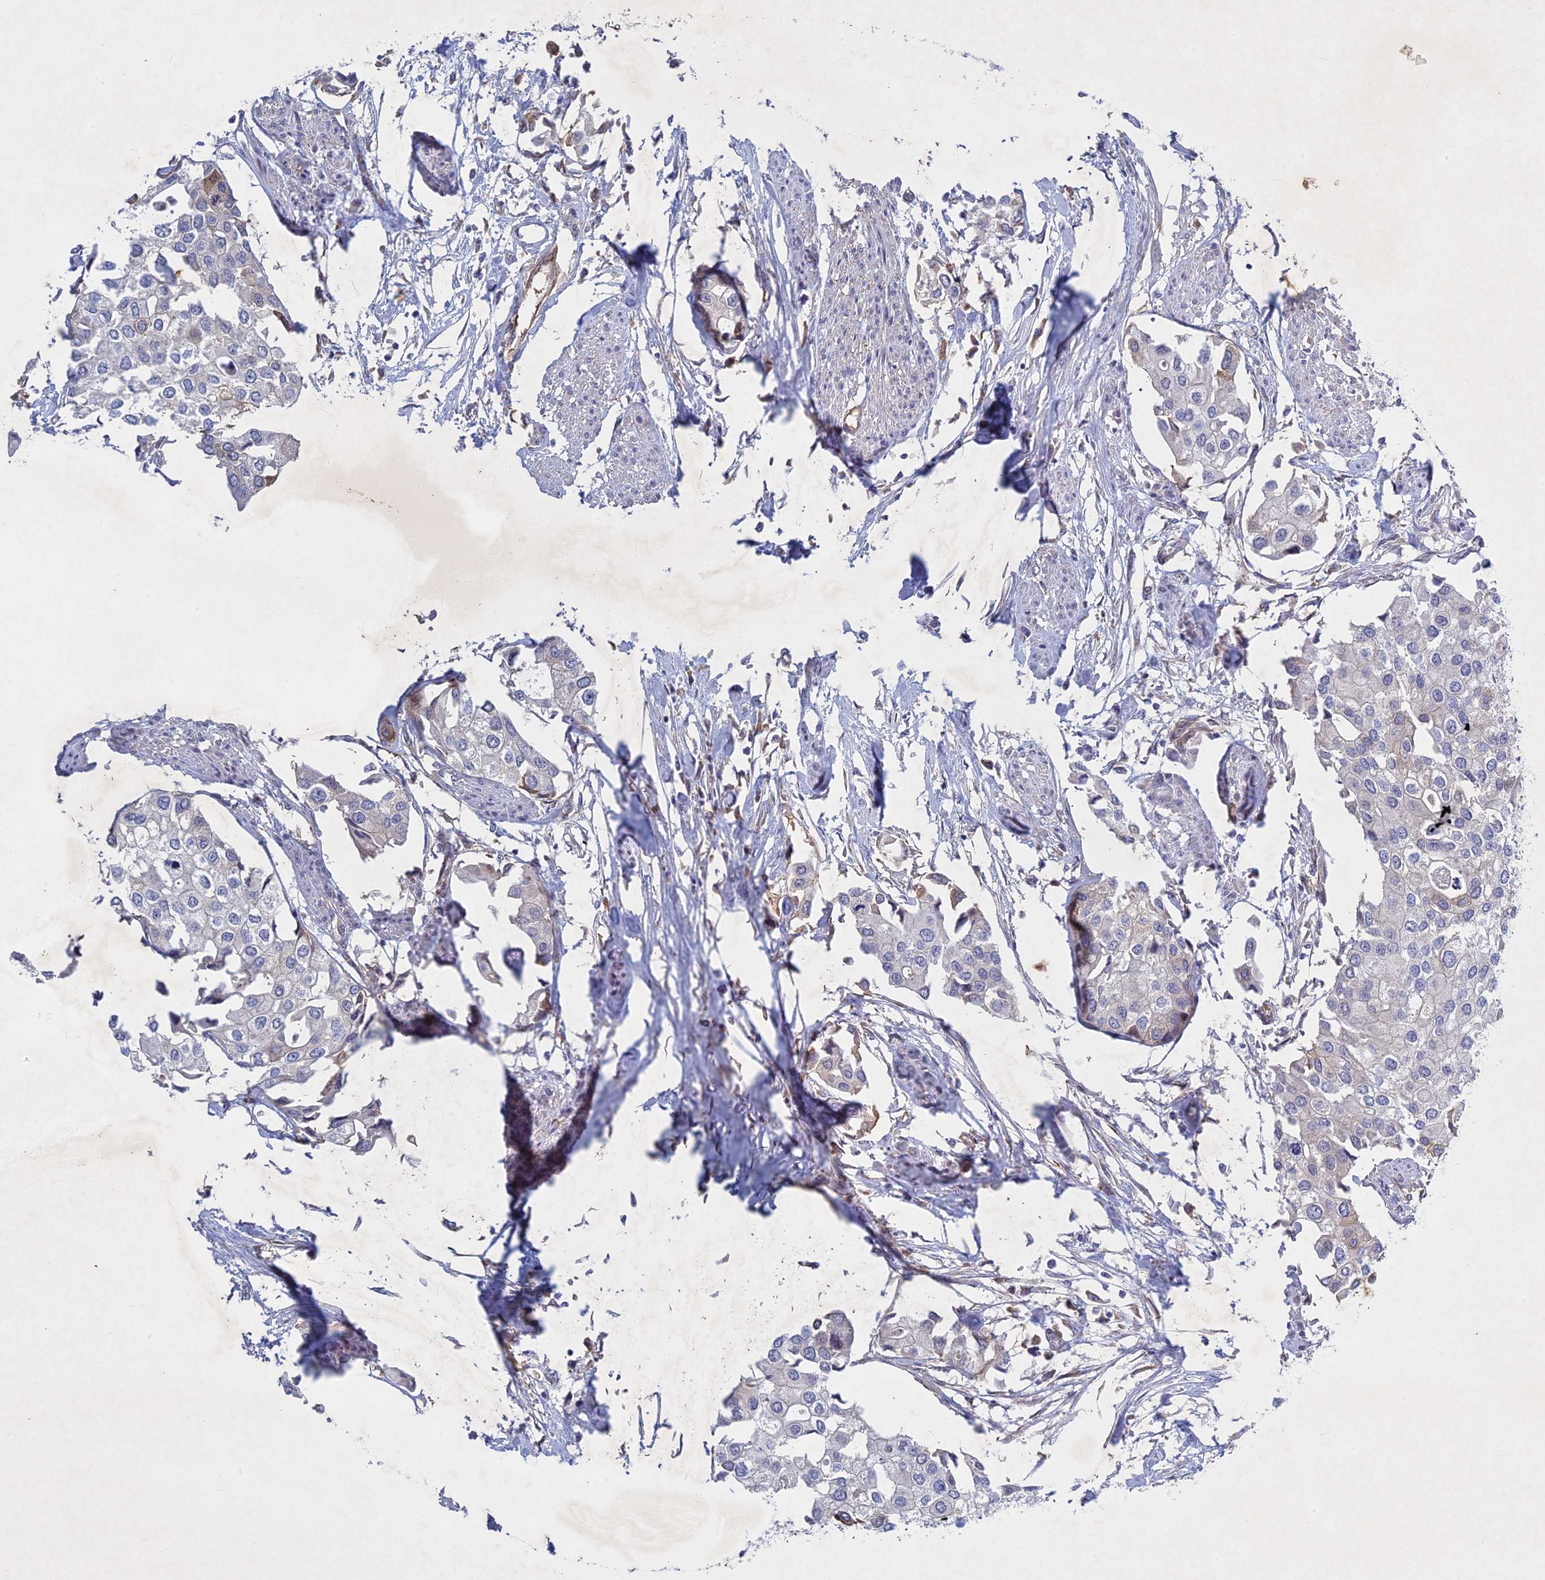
{"staining": {"intensity": "negative", "quantity": "none", "location": "none"}, "tissue": "urothelial cancer", "cell_type": "Tumor cells", "image_type": "cancer", "snomed": [{"axis": "morphology", "description": "Urothelial carcinoma, High grade"}, {"axis": "topography", "description": "Urinary bladder"}], "caption": "Immunohistochemical staining of urothelial cancer reveals no significant expression in tumor cells.", "gene": "PTHLH", "patient": {"sex": "male", "age": 64}}